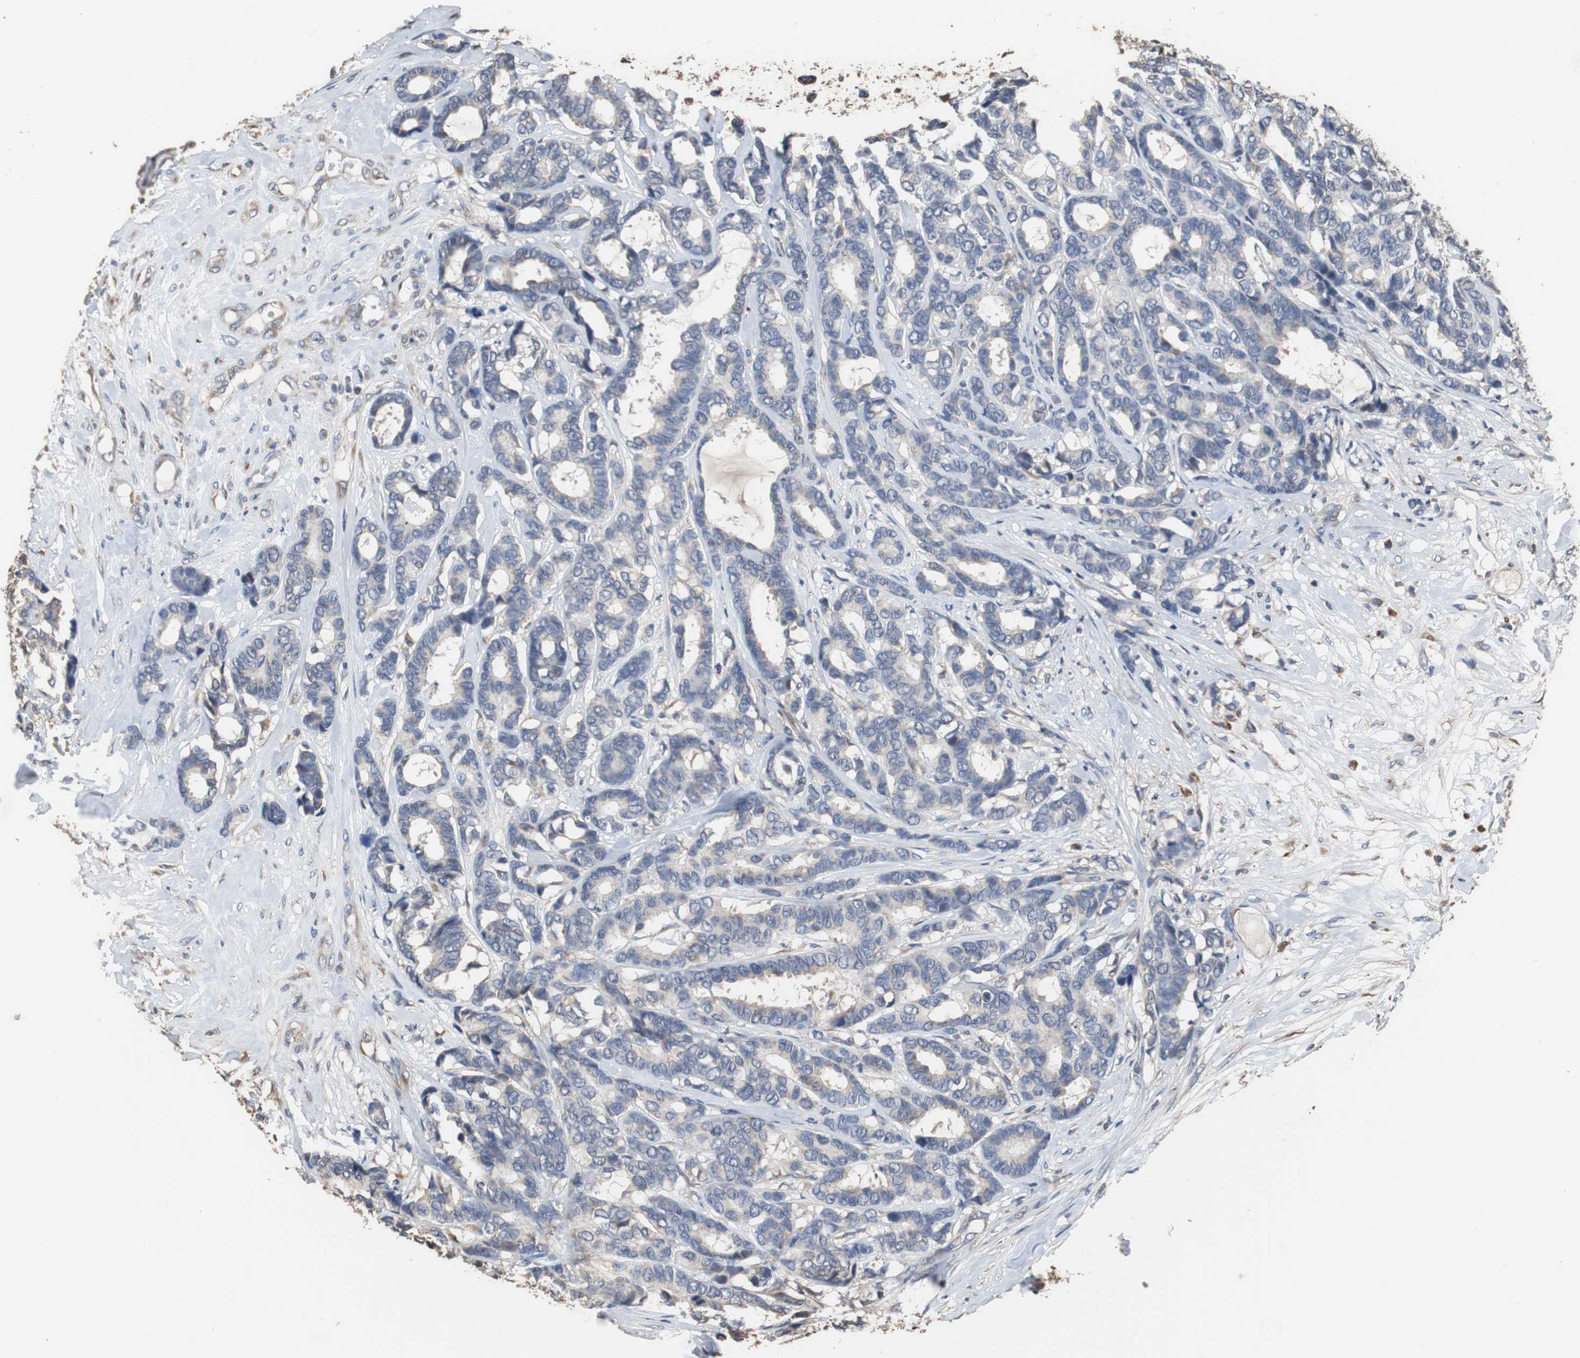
{"staining": {"intensity": "negative", "quantity": "none", "location": "none"}, "tissue": "breast cancer", "cell_type": "Tumor cells", "image_type": "cancer", "snomed": [{"axis": "morphology", "description": "Duct carcinoma"}, {"axis": "topography", "description": "Breast"}], "caption": "This histopathology image is of breast cancer stained with immunohistochemistry to label a protein in brown with the nuclei are counter-stained blue. There is no staining in tumor cells. (IHC, brightfield microscopy, high magnification).", "gene": "SCIMP", "patient": {"sex": "female", "age": 87}}